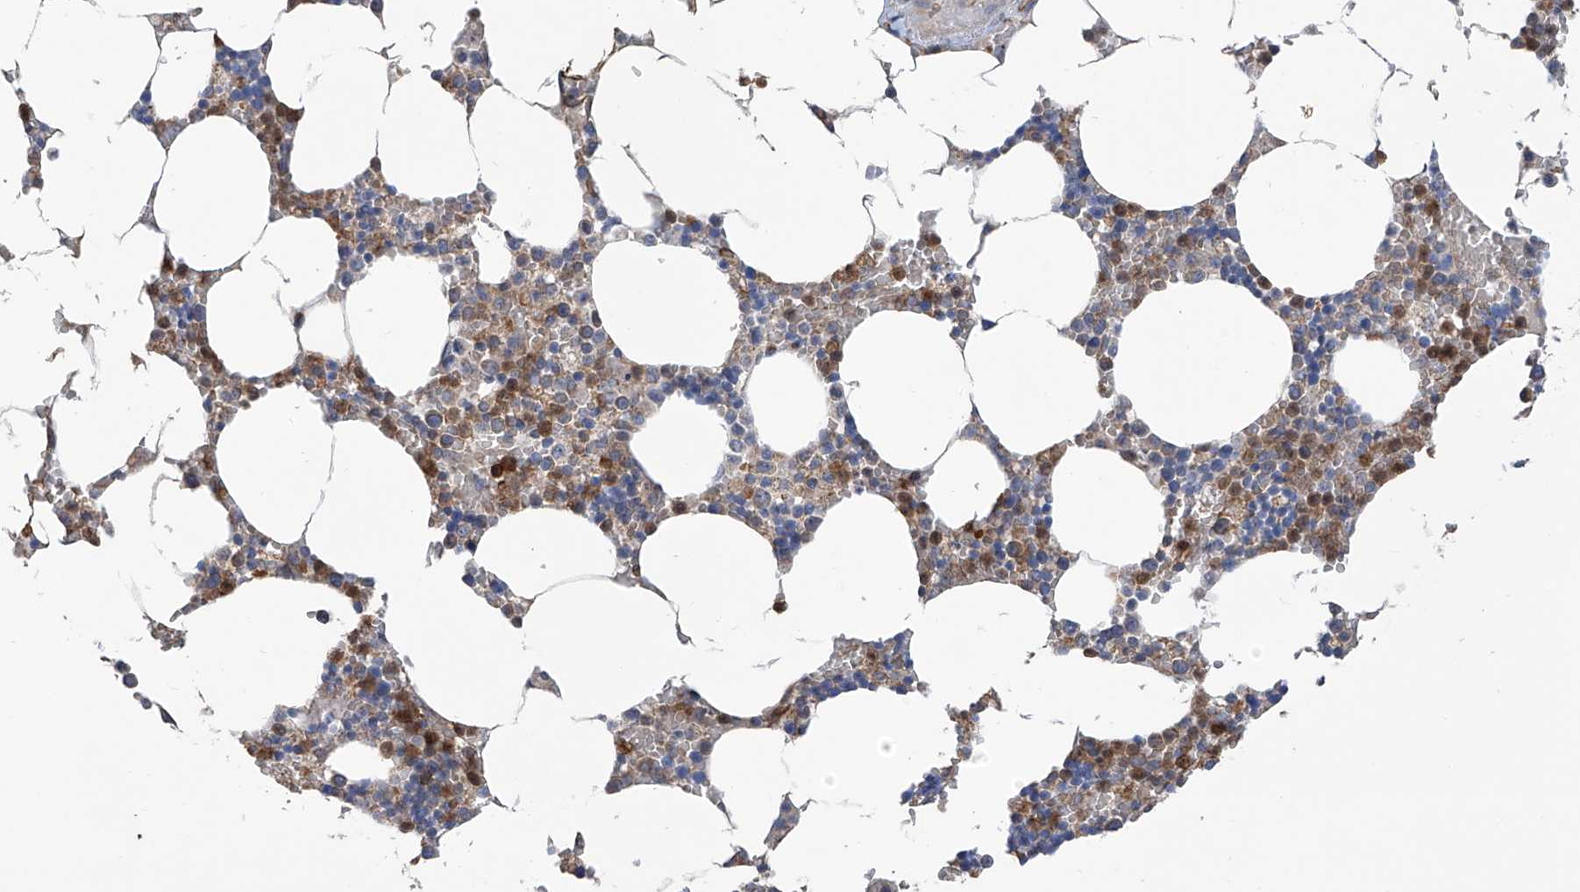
{"staining": {"intensity": "moderate", "quantity": "25%-75%", "location": "cytoplasmic/membranous"}, "tissue": "bone marrow", "cell_type": "Hematopoietic cells", "image_type": "normal", "snomed": [{"axis": "morphology", "description": "Normal tissue, NOS"}, {"axis": "topography", "description": "Bone marrow"}], "caption": "A brown stain labels moderate cytoplasmic/membranous positivity of a protein in hematopoietic cells of benign human bone marrow.", "gene": "EIF2D", "patient": {"sex": "male", "age": 70}}